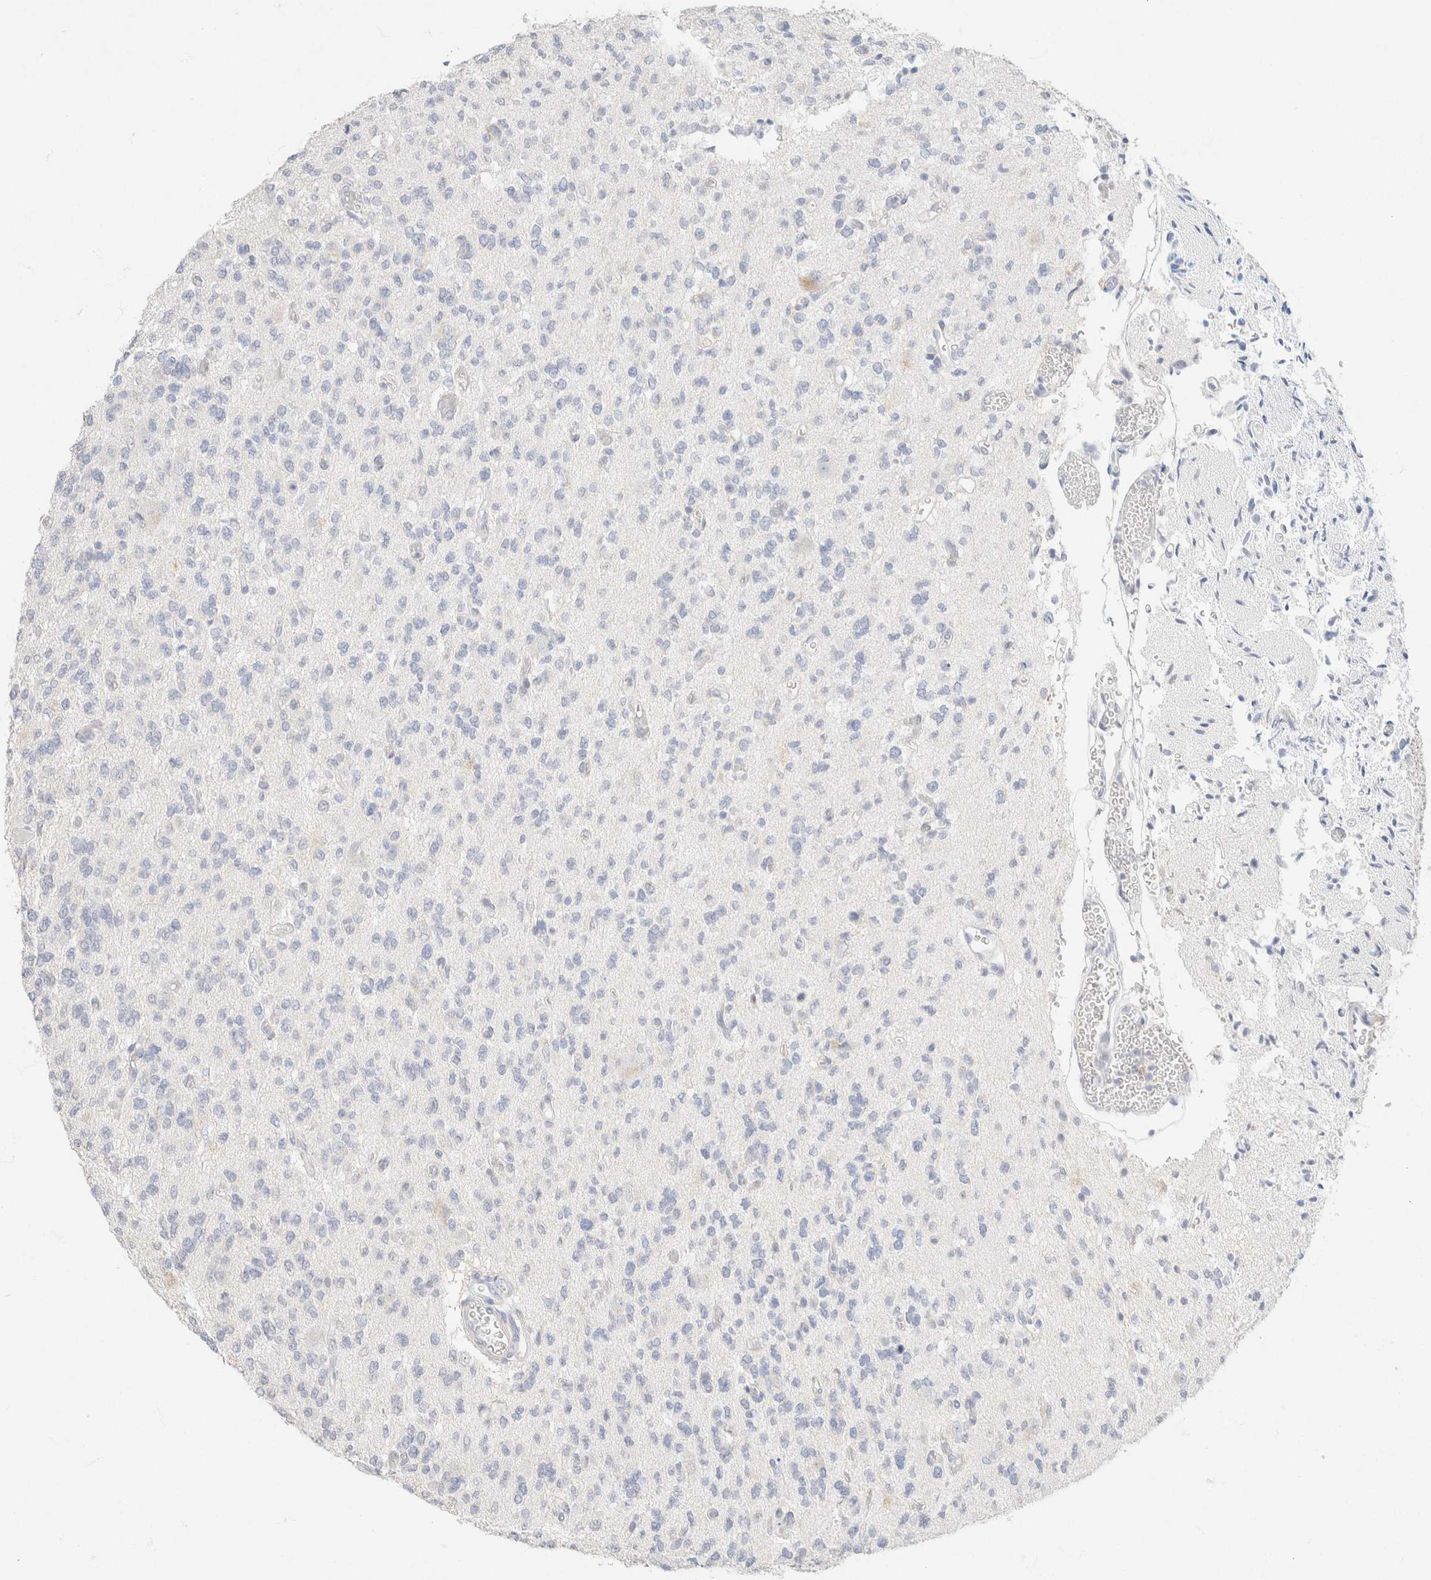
{"staining": {"intensity": "negative", "quantity": "none", "location": "none"}, "tissue": "glioma", "cell_type": "Tumor cells", "image_type": "cancer", "snomed": [{"axis": "morphology", "description": "Glioma, malignant, Low grade"}, {"axis": "topography", "description": "Brain"}], "caption": "This is a histopathology image of IHC staining of glioma, which shows no positivity in tumor cells.", "gene": "CA12", "patient": {"sex": "male", "age": 38}}